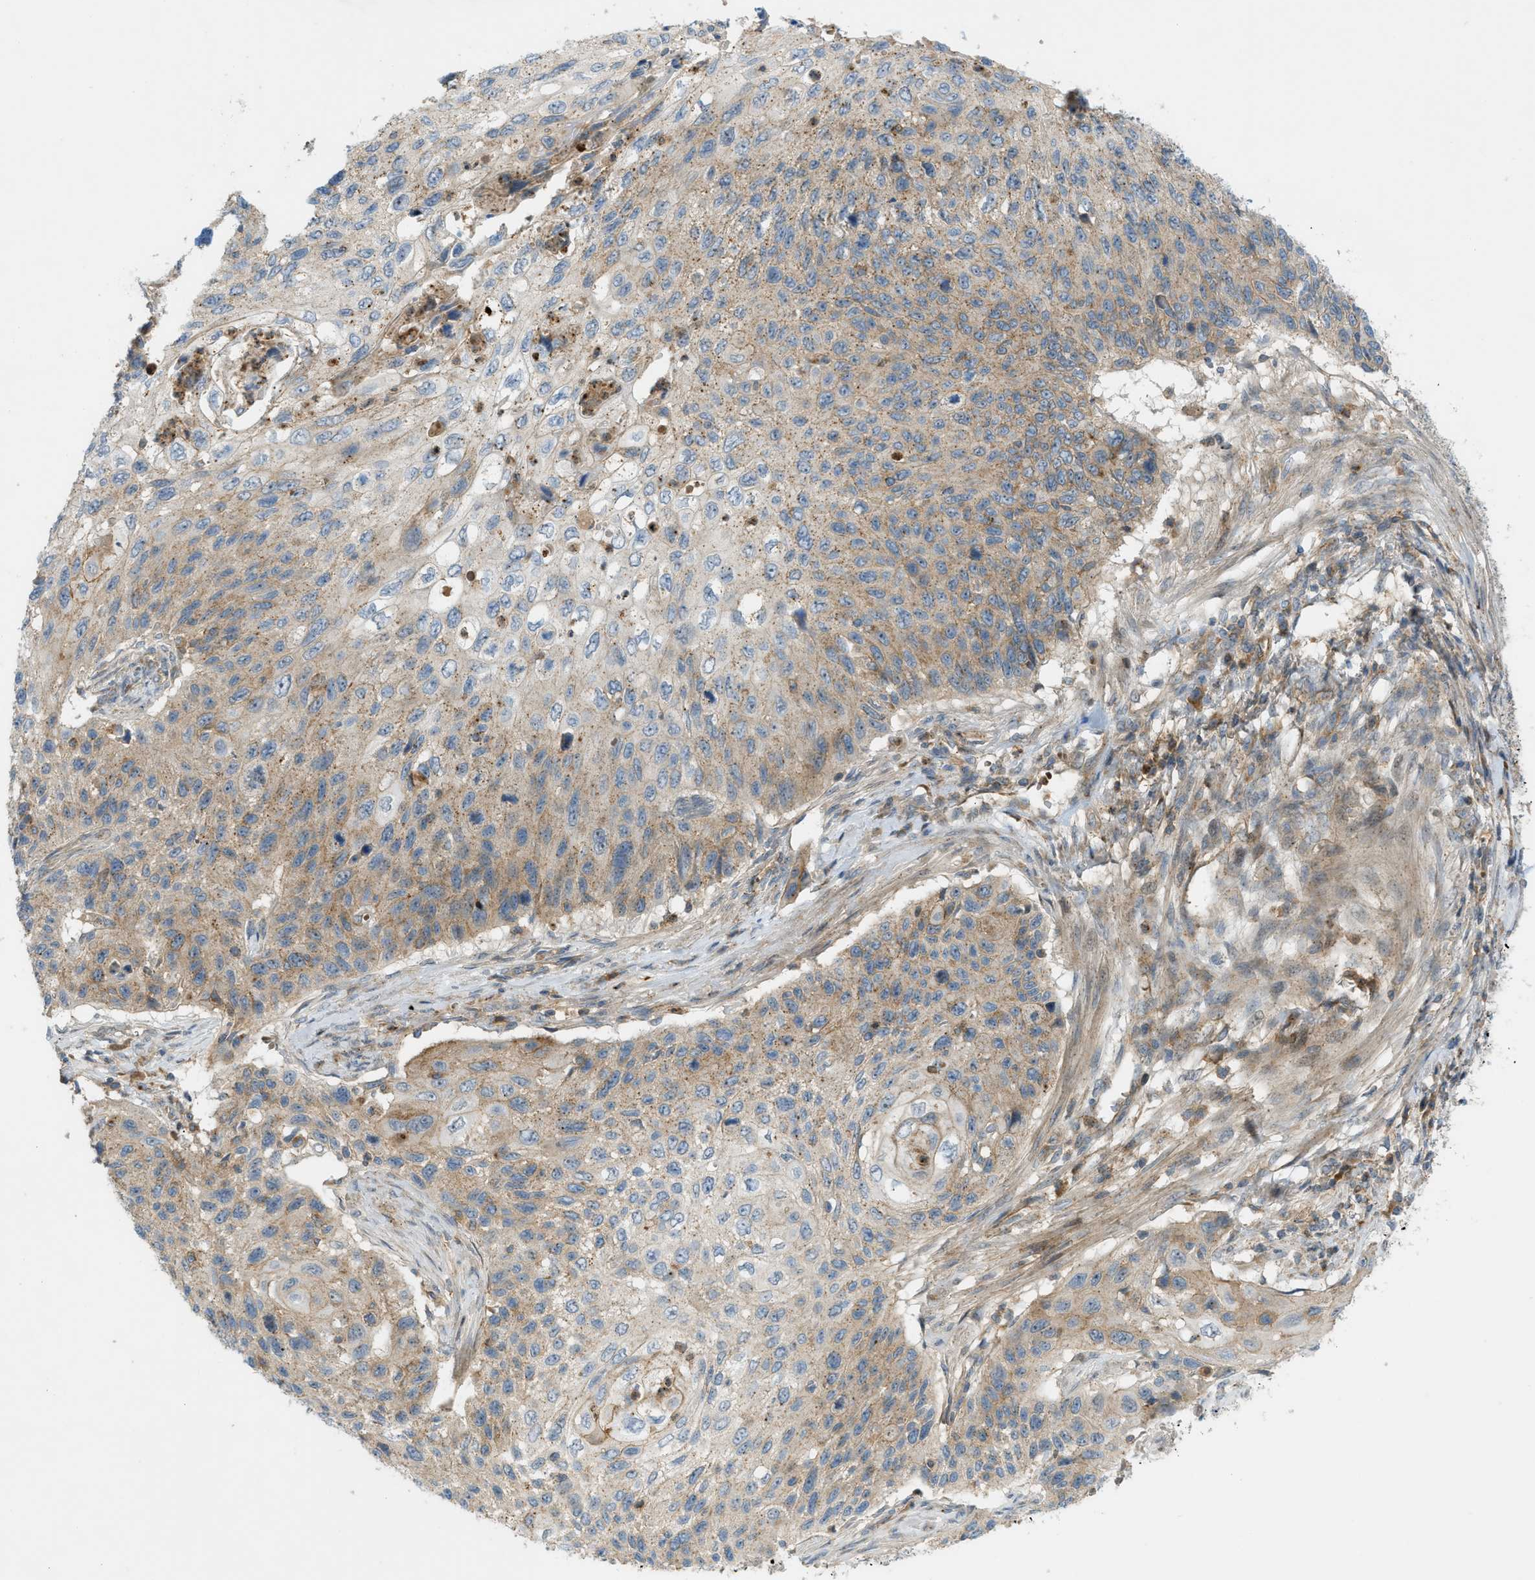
{"staining": {"intensity": "moderate", "quantity": "25%-75%", "location": "cytoplasmic/membranous"}, "tissue": "cervical cancer", "cell_type": "Tumor cells", "image_type": "cancer", "snomed": [{"axis": "morphology", "description": "Squamous cell carcinoma, NOS"}, {"axis": "topography", "description": "Cervix"}], "caption": "Squamous cell carcinoma (cervical) tissue reveals moderate cytoplasmic/membranous staining in about 25%-75% of tumor cells, visualized by immunohistochemistry.", "gene": "GRK6", "patient": {"sex": "female", "age": 70}}